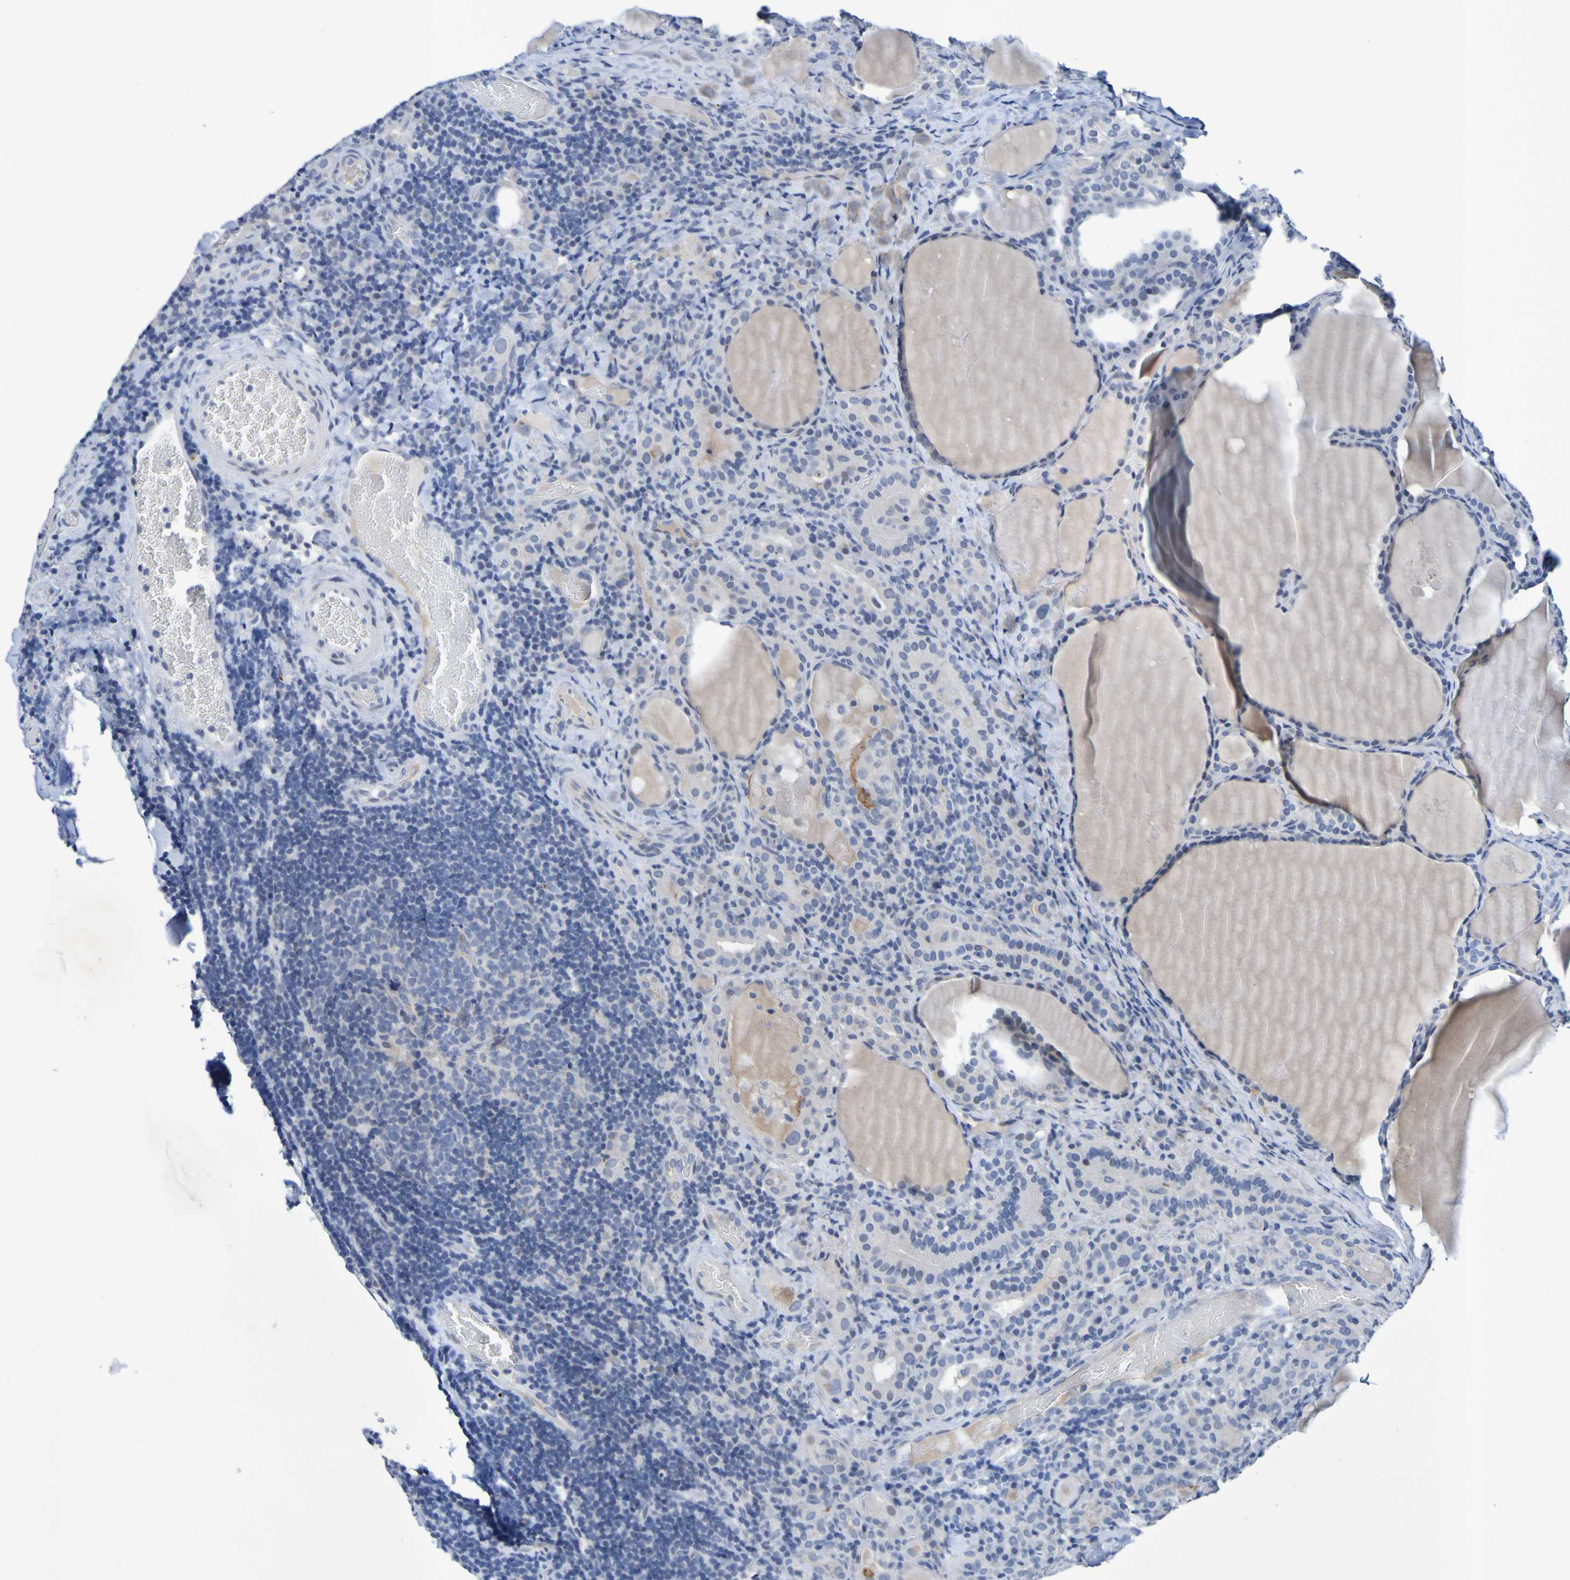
{"staining": {"intensity": "moderate", "quantity": "<25%", "location": "cytoplasmic/membranous"}, "tissue": "thyroid cancer", "cell_type": "Tumor cells", "image_type": "cancer", "snomed": [{"axis": "morphology", "description": "Papillary adenocarcinoma, NOS"}, {"axis": "topography", "description": "Thyroid gland"}], "caption": "Human papillary adenocarcinoma (thyroid) stained with a protein marker displays moderate staining in tumor cells.", "gene": "VMA21", "patient": {"sex": "female", "age": 42}}